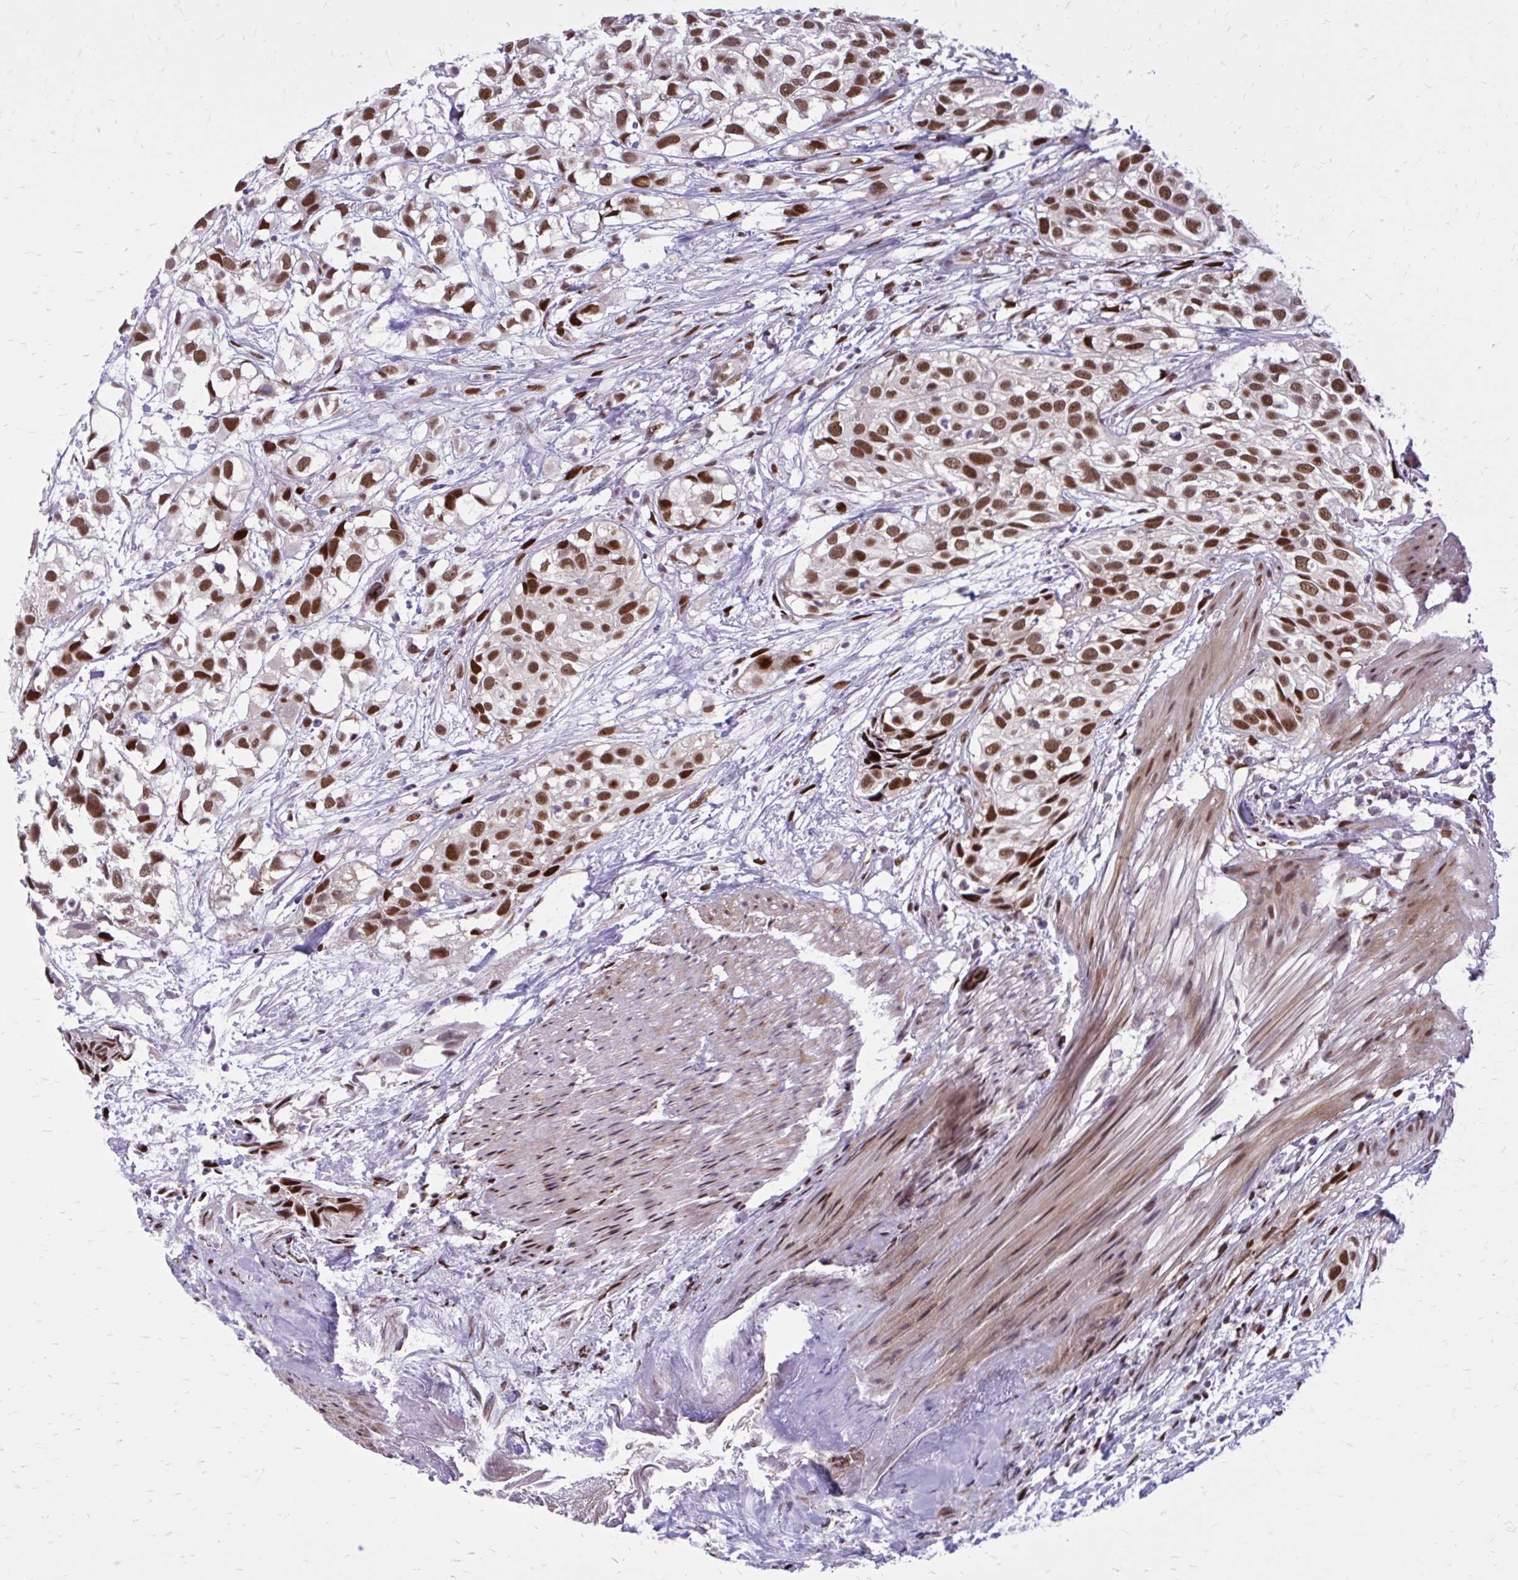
{"staining": {"intensity": "moderate", "quantity": ">75%", "location": "nuclear"}, "tissue": "urothelial cancer", "cell_type": "Tumor cells", "image_type": "cancer", "snomed": [{"axis": "morphology", "description": "Urothelial carcinoma, High grade"}, {"axis": "topography", "description": "Urinary bladder"}], "caption": "Human high-grade urothelial carcinoma stained with a brown dye shows moderate nuclear positive staining in about >75% of tumor cells.", "gene": "PSME4", "patient": {"sex": "male", "age": 56}}